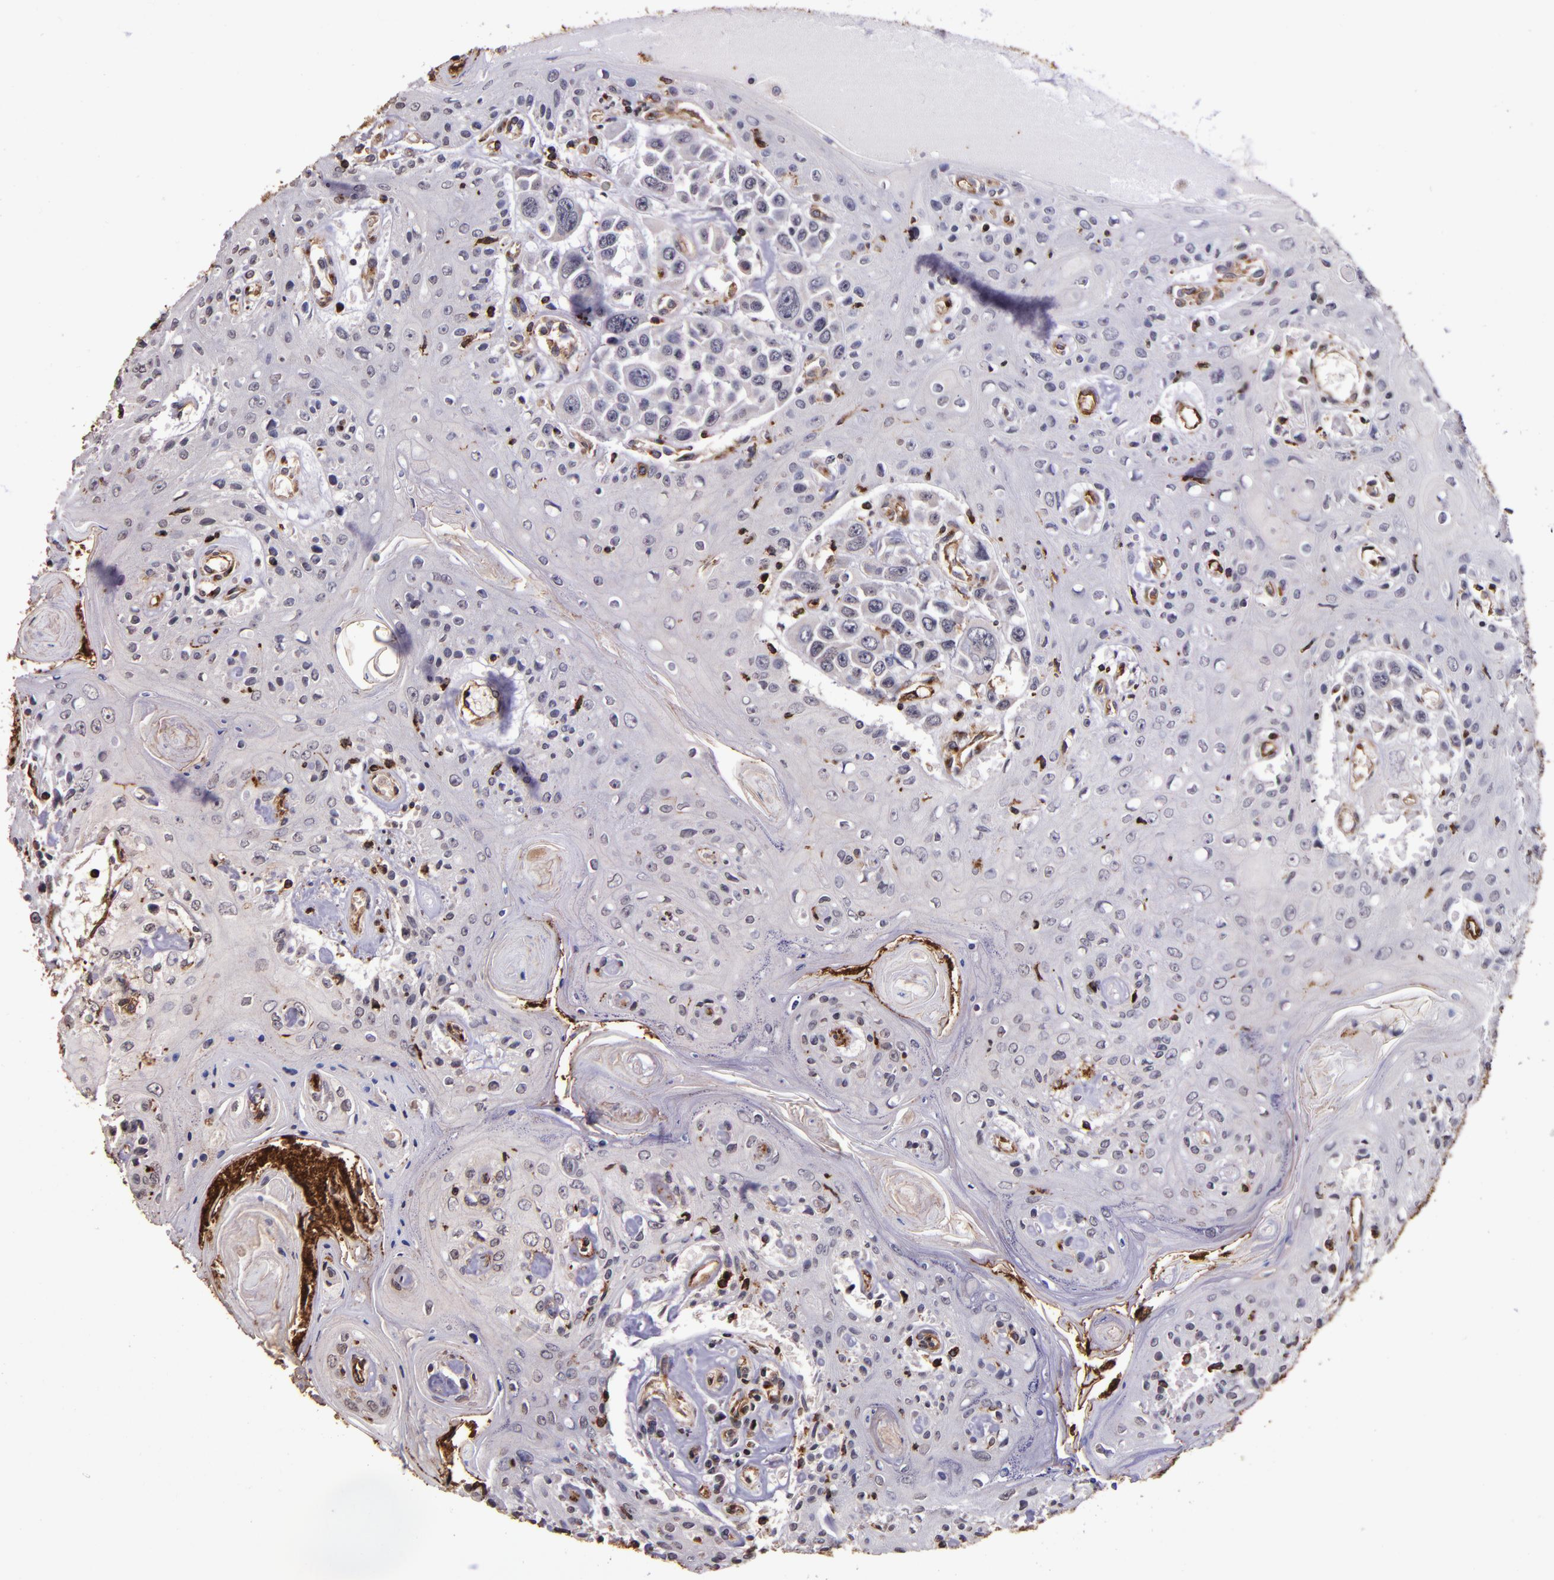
{"staining": {"intensity": "strong", "quantity": "25%-75%", "location": "cytoplasmic/membranous"}, "tissue": "head and neck cancer", "cell_type": "Tumor cells", "image_type": "cancer", "snomed": [{"axis": "morphology", "description": "Squamous cell carcinoma, NOS"}, {"axis": "topography", "description": "Oral tissue"}, {"axis": "topography", "description": "Head-Neck"}], "caption": "Immunohistochemistry micrograph of neoplastic tissue: head and neck cancer stained using immunohistochemistry shows high levels of strong protein expression localized specifically in the cytoplasmic/membranous of tumor cells, appearing as a cytoplasmic/membranous brown color.", "gene": "SLC2A3", "patient": {"sex": "female", "age": 76}}